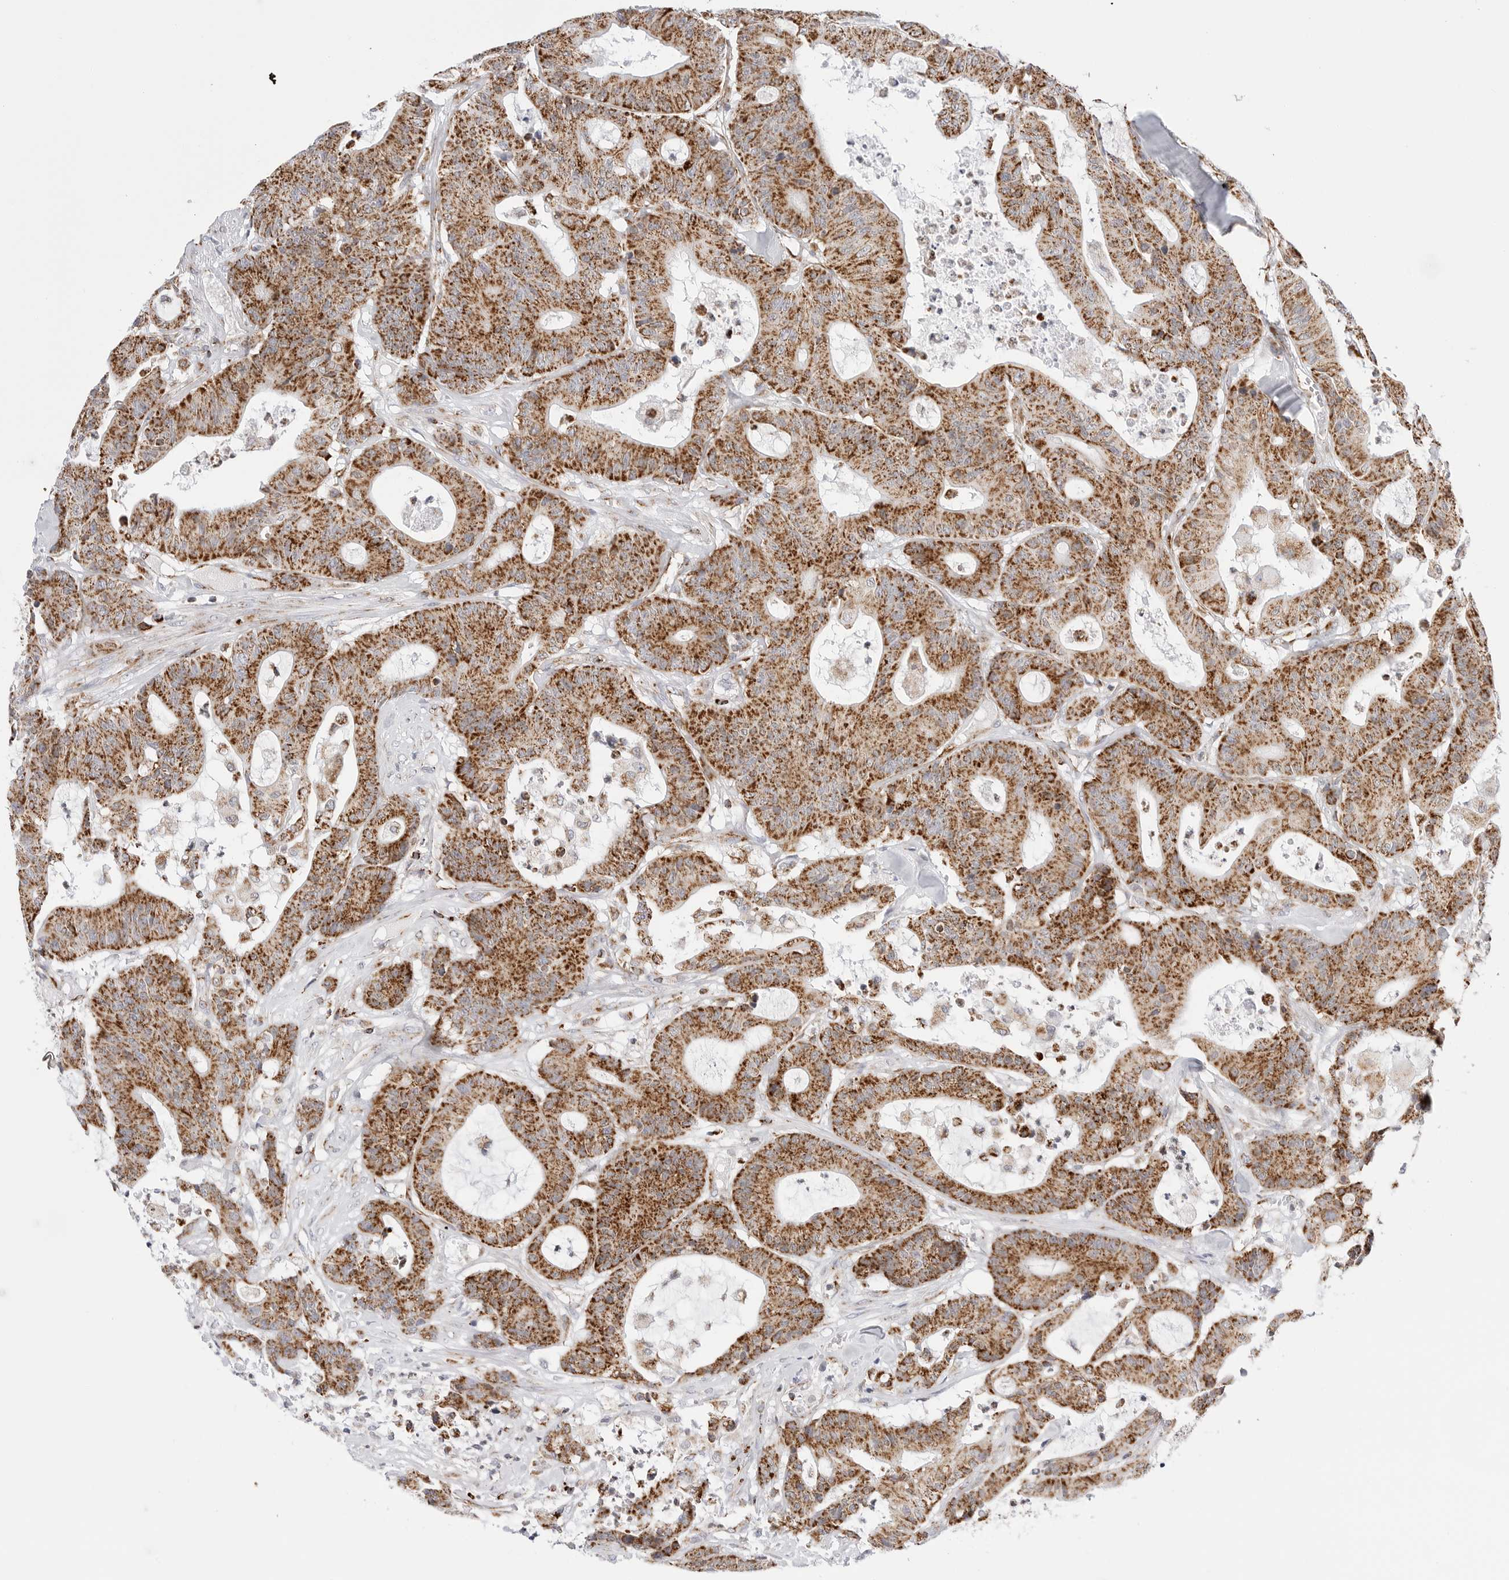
{"staining": {"intensity": "moderate", "quantity": ">75%", "location": "cytoplasmic/membranous"}, "tissue": "colorectal cancer", "cell_type": "Tumor cells", "image_type": "cancer", "snomed": [{"axis": "morphology", "description": "Adenocarcinoma, NOS"}, {"axis": "topography", "description": "Colon"}], "caption": "An immunohistochemistry (IHC) micrograph of tumor tissue is shown. Protein staining in brown labels moderate cytoplasmic/membranous positivity in adenocarcinoma (colorectal) within tumor cells.", "gene": "ATP5IF1", "patient": {"sex": "female", "age": 84}}